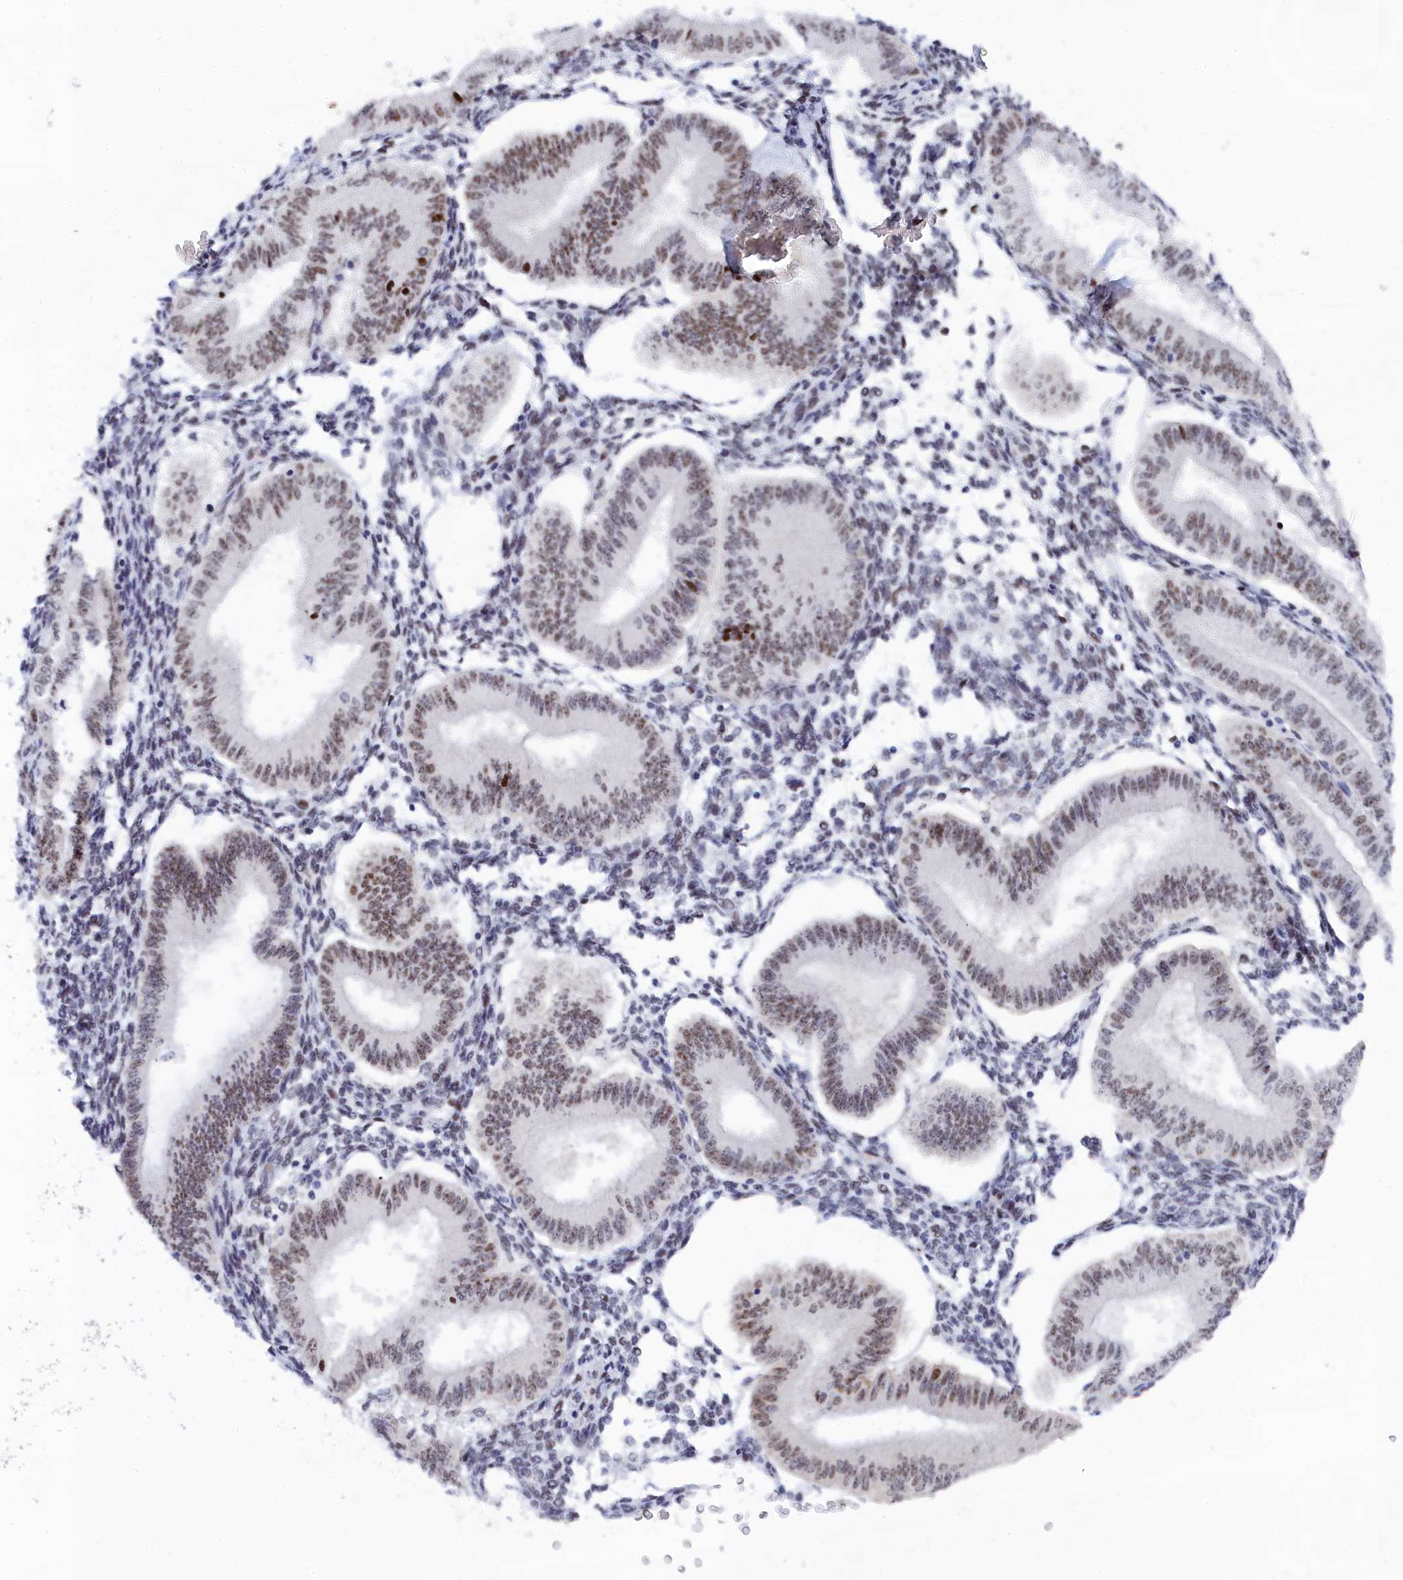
{"staining": {"intensity": "strong", "quantity": "<25%", "location": "nuclear"}, "tissue": "endometrium", "cell_type": "Cells in endometrial stroma", "image_type": "normal", "snomed": [{"axis": "morphology", "description": "Normal tissue, NOS"}, {"axis": "topography", "description": "Endometrium"}], "caption": "High-power microscopy captured an immunohistochemistry histopathology image of unremarkable endometrium, revealing strong nuclear staining in about <25% of cells in endometrial stroma.", "gene": "RSL1D1", "patient": {"sex": "female", "age": 39}}